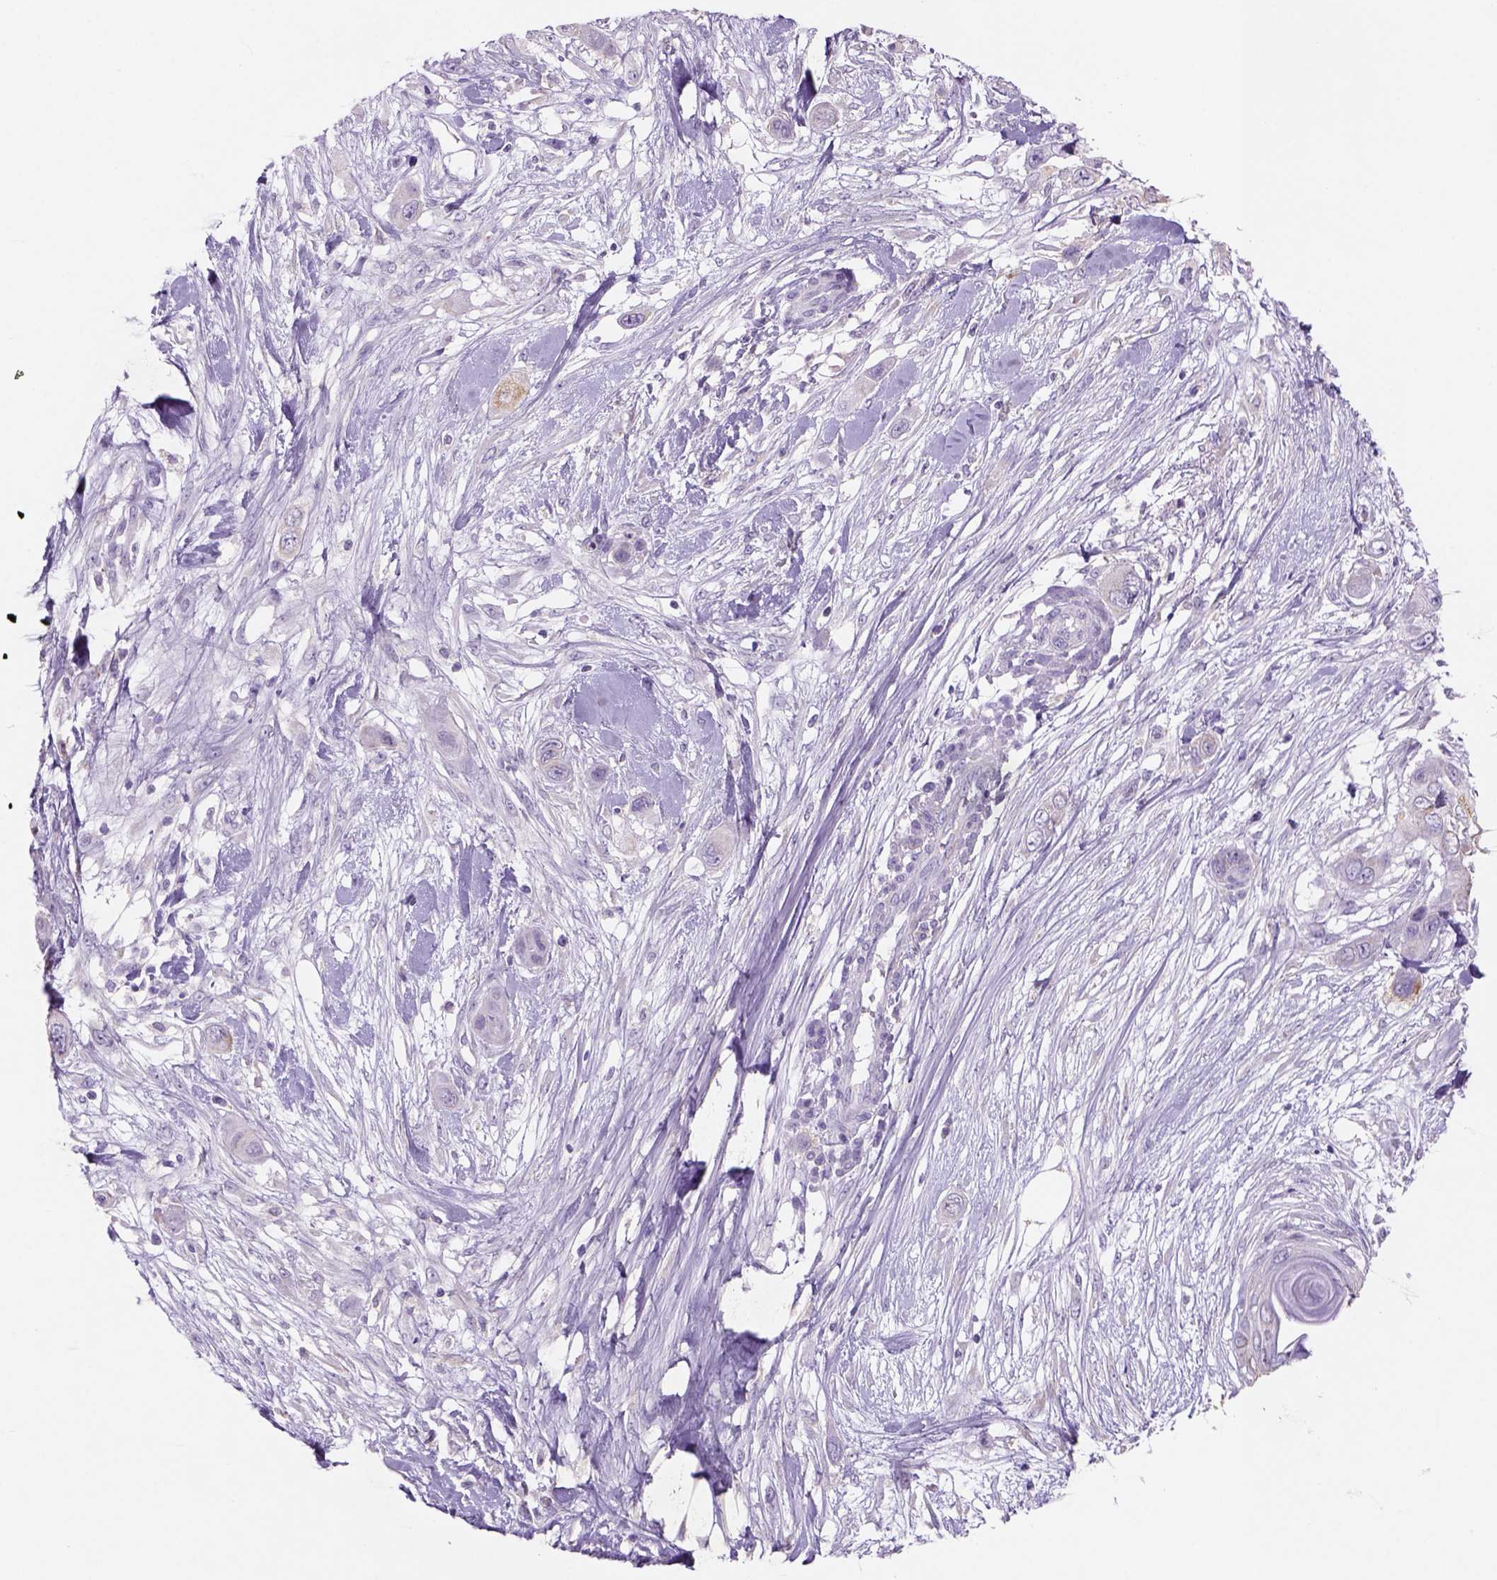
{"staining": {"intensity": "weak", "quantity": "25%-75%", "location": "cytoplasmic/membranous"}, "tissue": "skin cancer", "cell_type": "Tumor cells", "image_type": "cancer", "snomed": [{"axis": "morphology", "description": "Squamous cell carcinoma, NOS"}, {"axis": "topography", "description": "Skin"}], "caption": "Immunohistochemistry of skin cancer reveals low levels of weak cytoplasmic/membranous positivity in approximately 25%-75% of tumor cells.", "gene": "NAALAD2", "patient": {"sex": "male", "age": 79}}